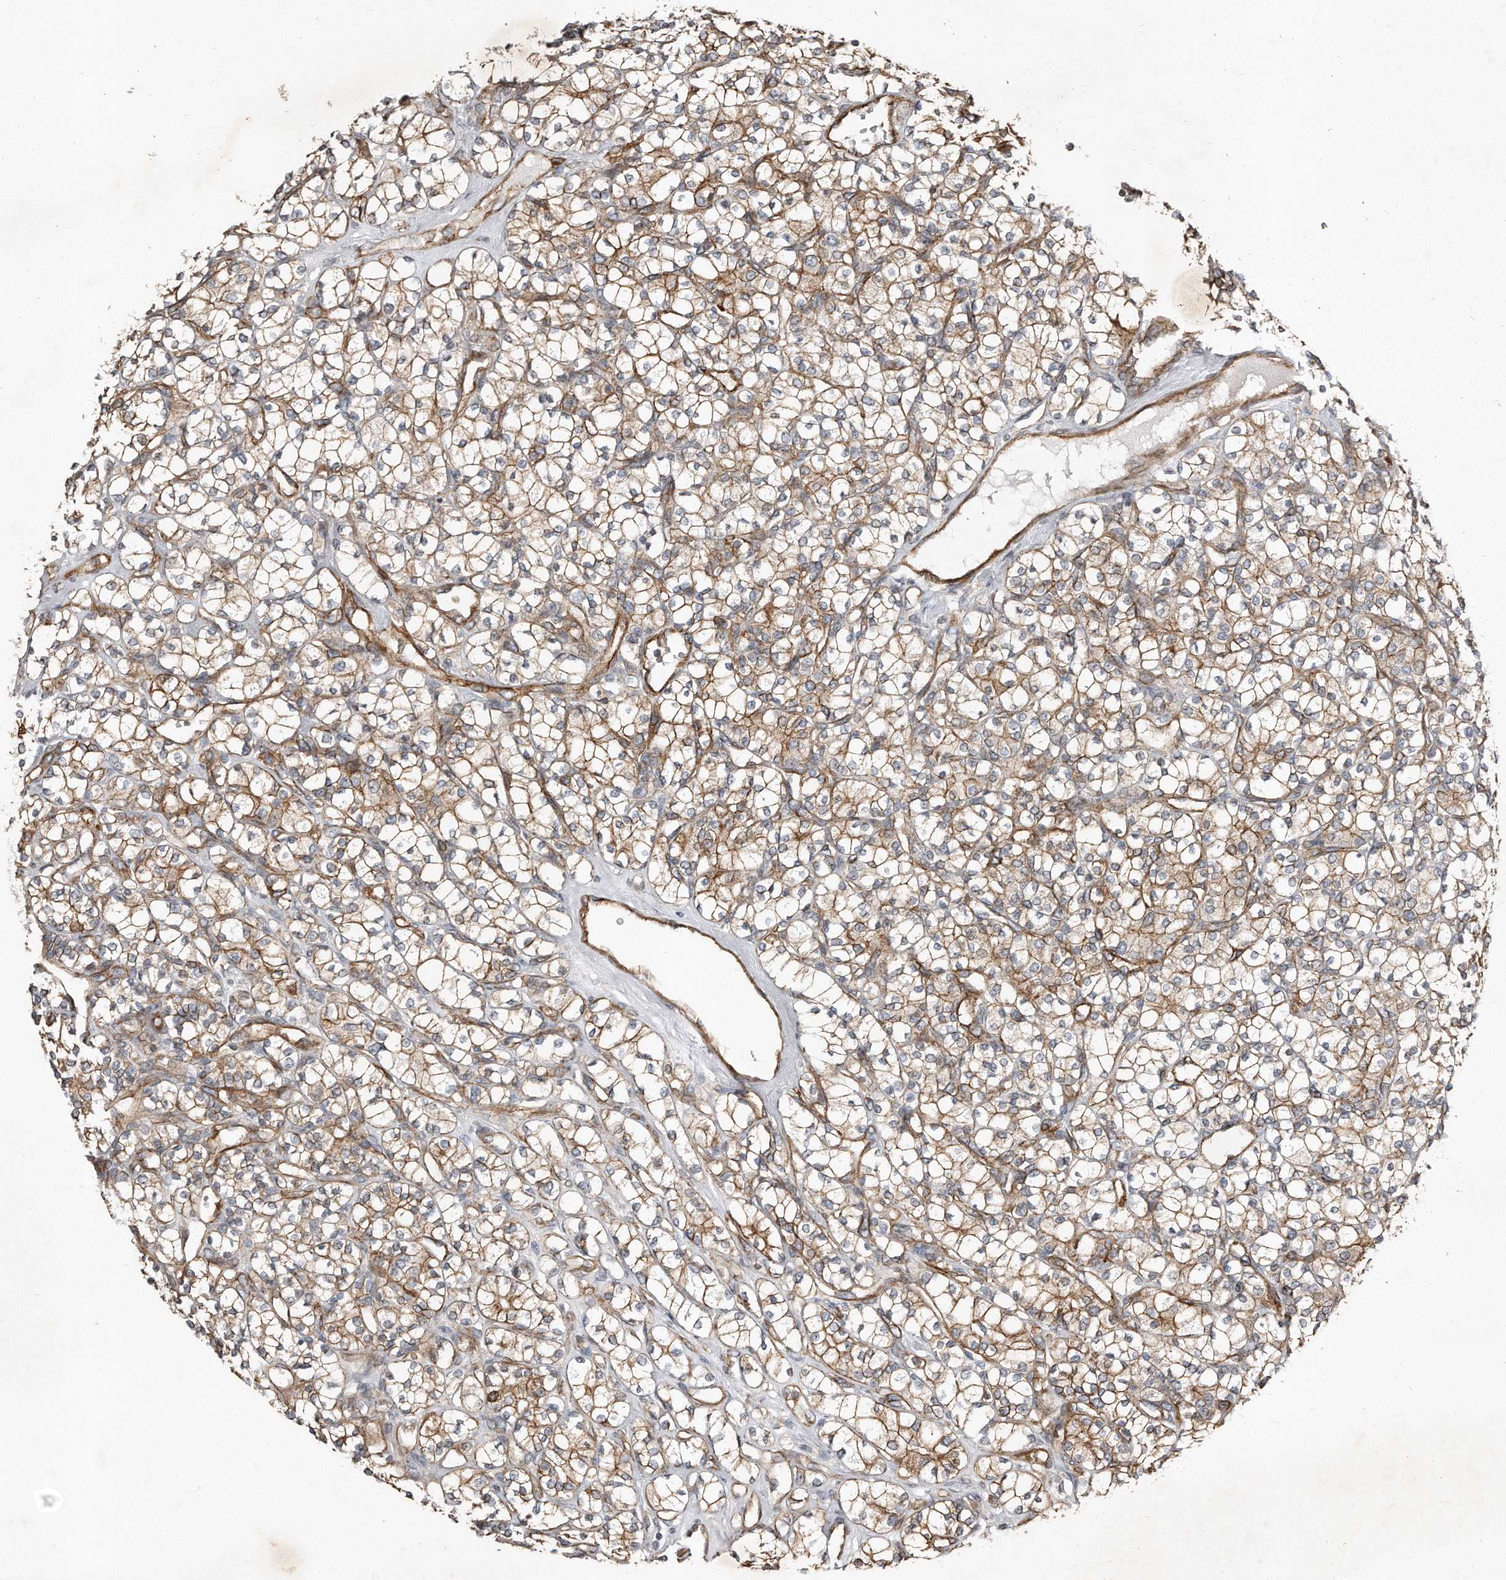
{"staining": {"intensity": "moderate", "quantity": ">75%", "location": "cytoplasmic/membranous"}, "tissue": "renal cancer", "cell_type": "Tumor cells", "image_type": "cancer", "snomed": [{"axis": "morphology", "description": "Adenocarcinoma, NOS"}, {"axis": "topography", "description": "Kidney"}], "caption": "IHC photomicrograph of renal cancer stained for a protein (brown), which demonstrates medium levels of moderate cytoplasmic/membranous staining in approximately >75% of tumor cells.", "gene": "SNAP47", "patient": {"sex": "male", "age": 77}}